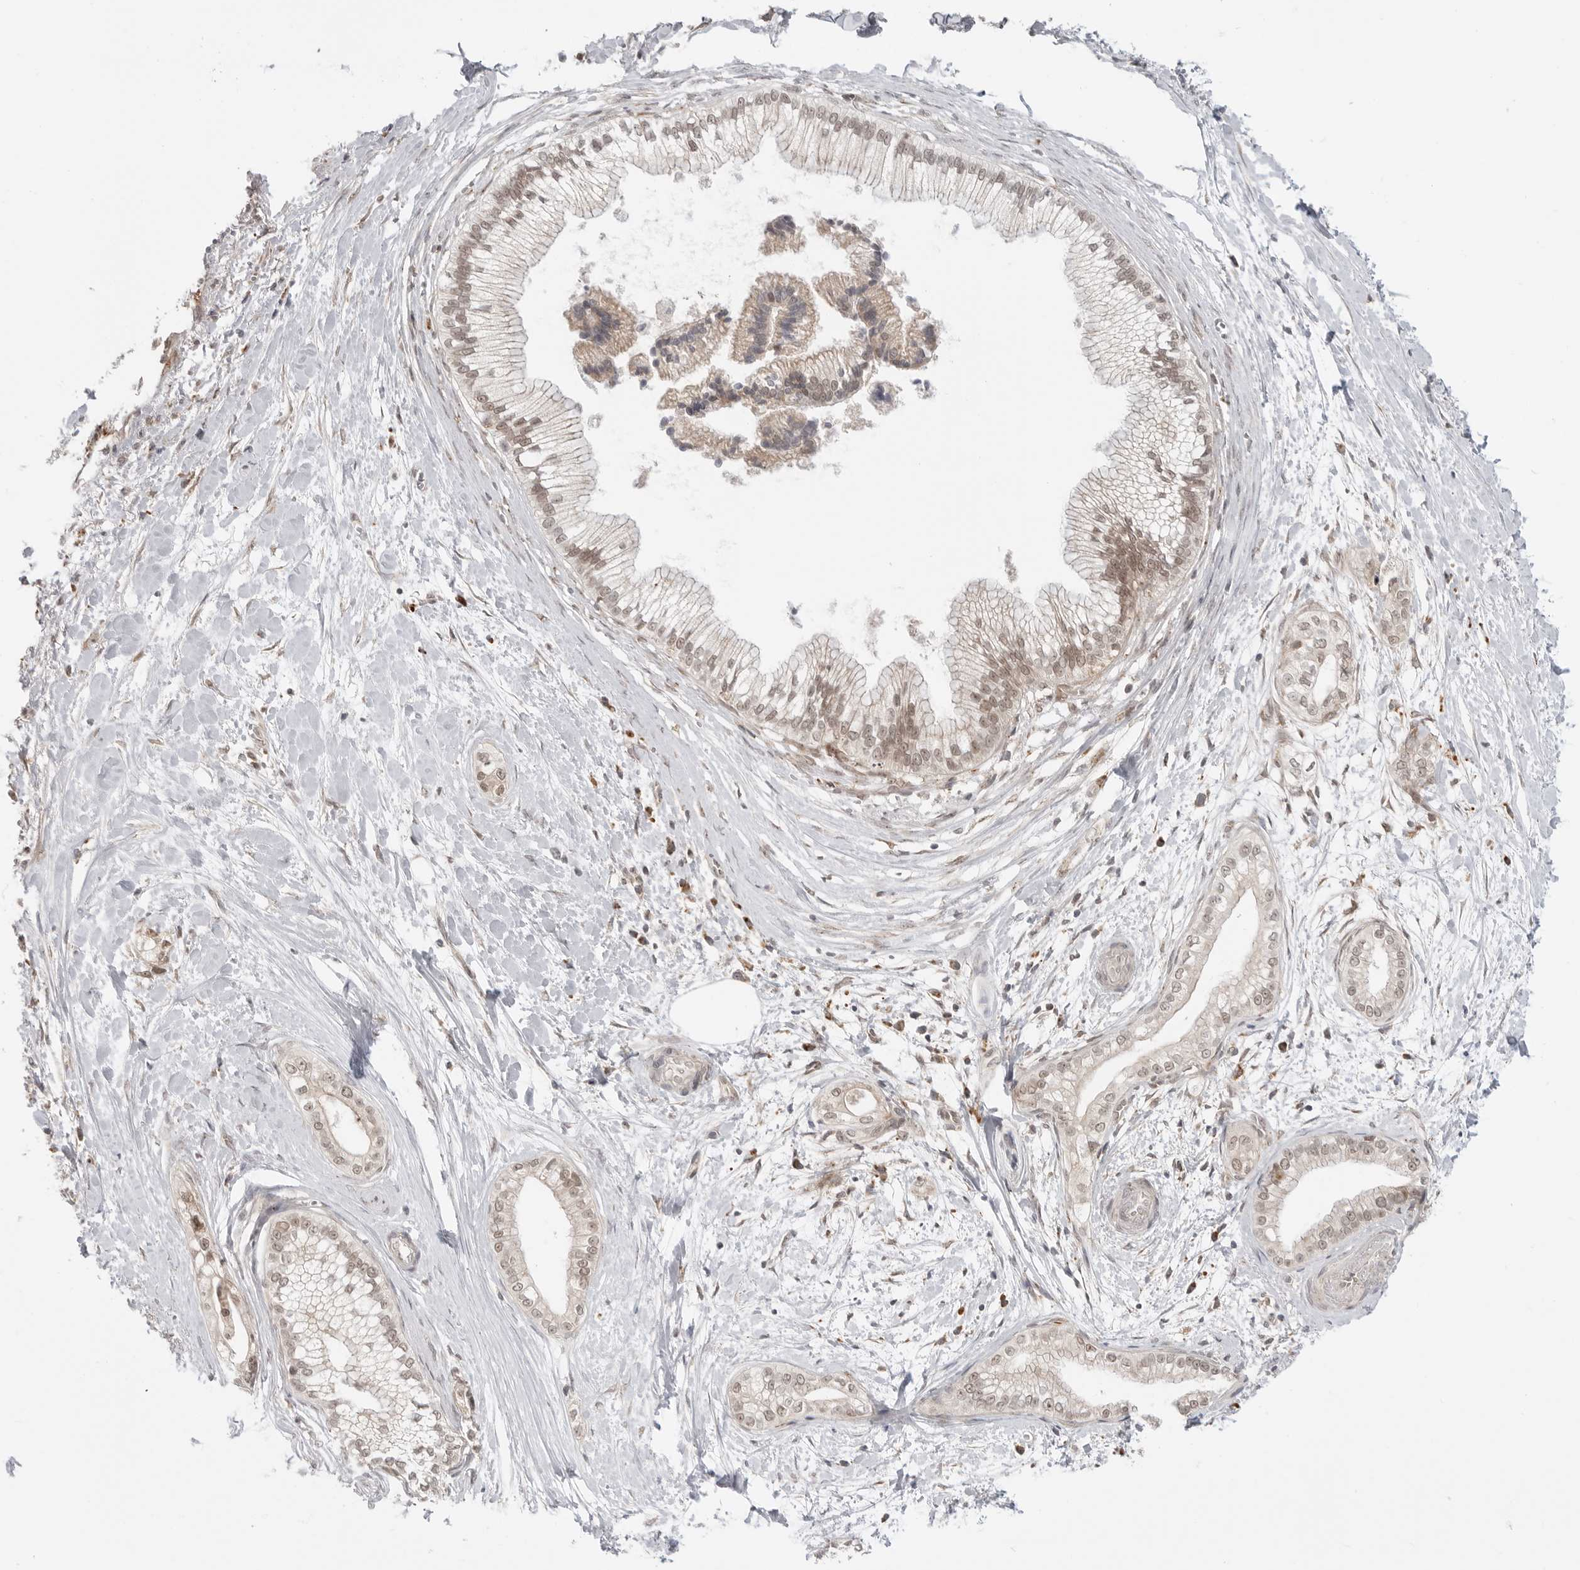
{"staining": {"intensity": "moderate", "quantity": ">75%", "location": "nuclear"}, "tissue": "pancreatic cancer", "cell_type": "Tumor cells", "image_type": "cancer", "snomed": [{"axis": "morphology", "description": "Adenocarcinoma, NOS"}, {"axis": "topography", "description": "Pancreas"}], "caption": "This image reveals pancreatic adenocarcinoma stained with immunohistochemistry to label a protein in brown. The nuclear of tumor cells show moderate positivity for the protein. Nuclei are counter-stained blue.", "gene": "KALRN", "patient": {"sex": "male", "age": 68}}